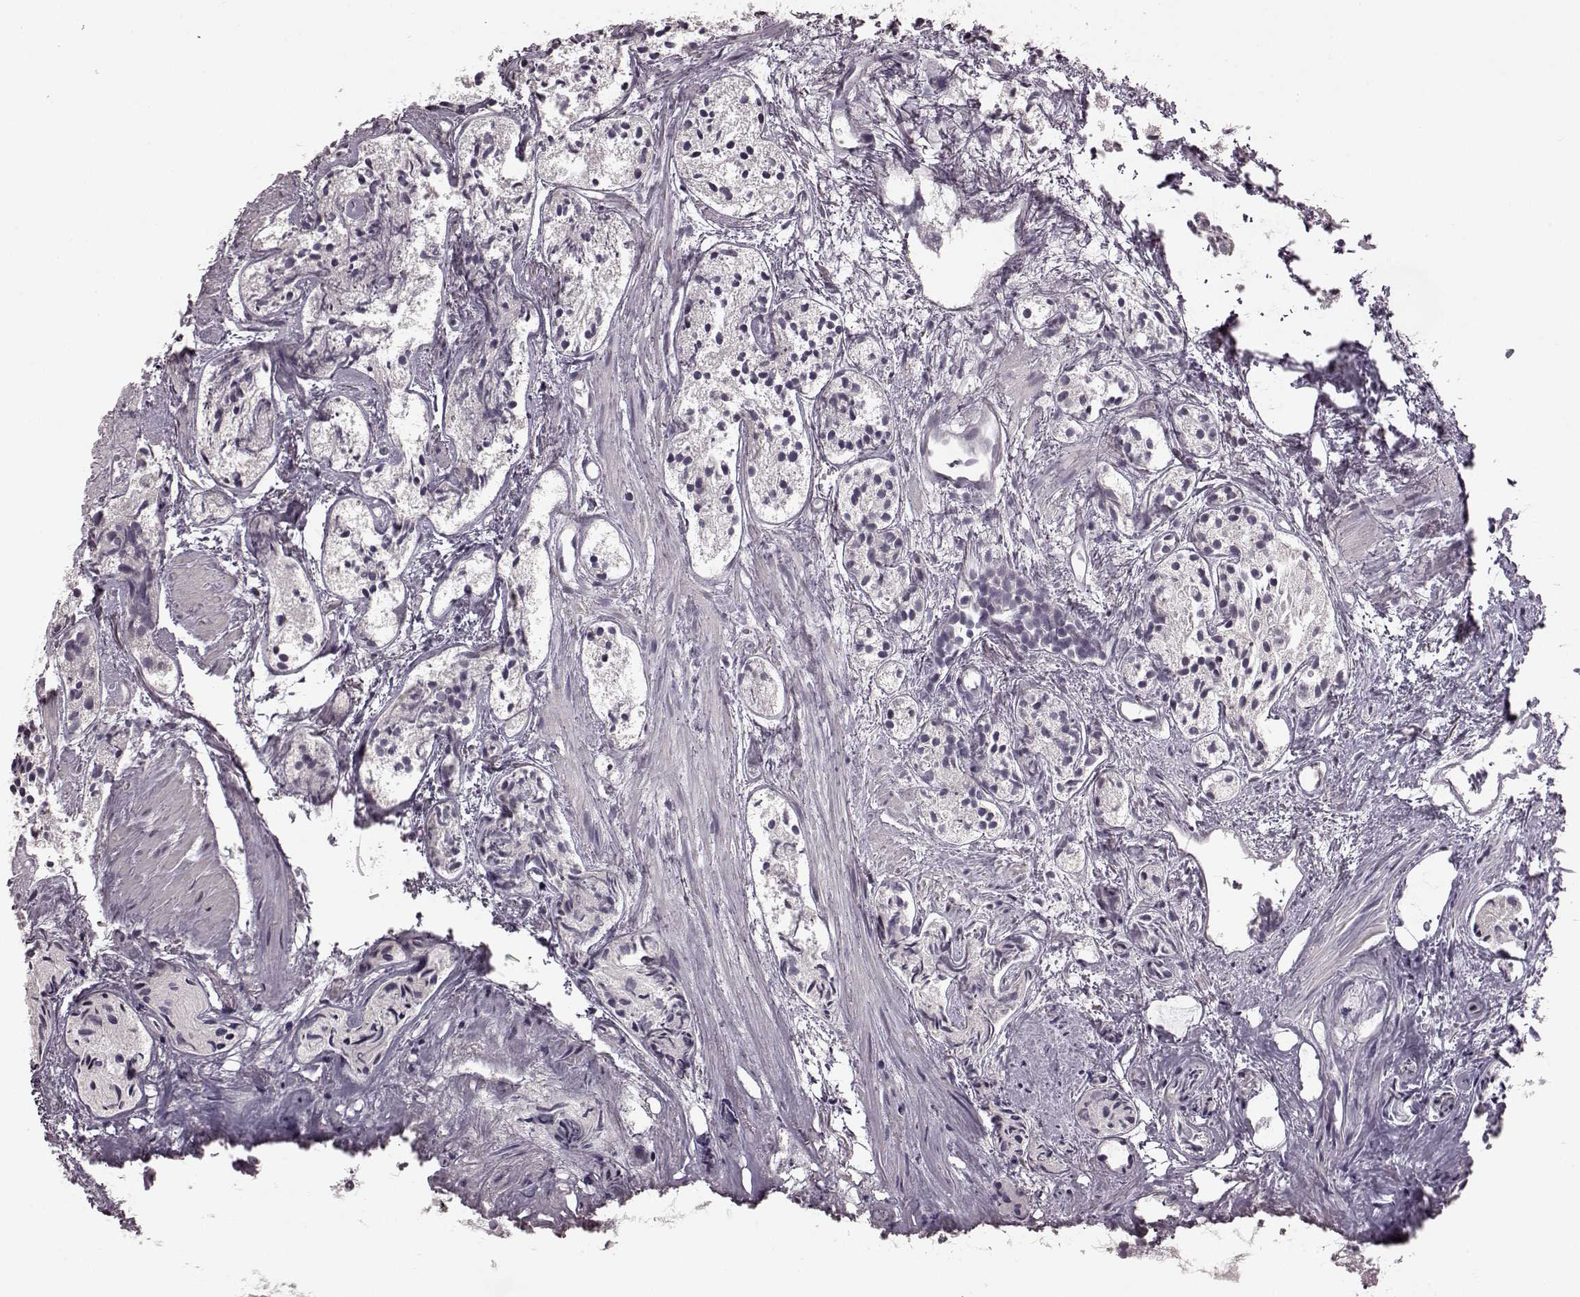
{"staining": {"intensity": "moderate", "quantity": "<25%", "location": "nuclear"}, "tissue": "prostate cancer", "cell_type": "Tumor cells", "image_type": "cancer", "snomed": [{"axis": "morphology", "description": "Adenocarcinoma, High grade"}, {"axis": "topography", "description": "Prostate"}], "caption": "Immunohistochemistry (IHC) image of neoplastic tissue: prostate cancer (adenocarcinoma (high-grade)) stained using IHC reveals low levels of moderate protein expression localized specifically in the nuclear of tumor cells, appearing as a nuclear brown color.", "gene": "CCNA2", "patient": {"sex": "male", "age": 85}}